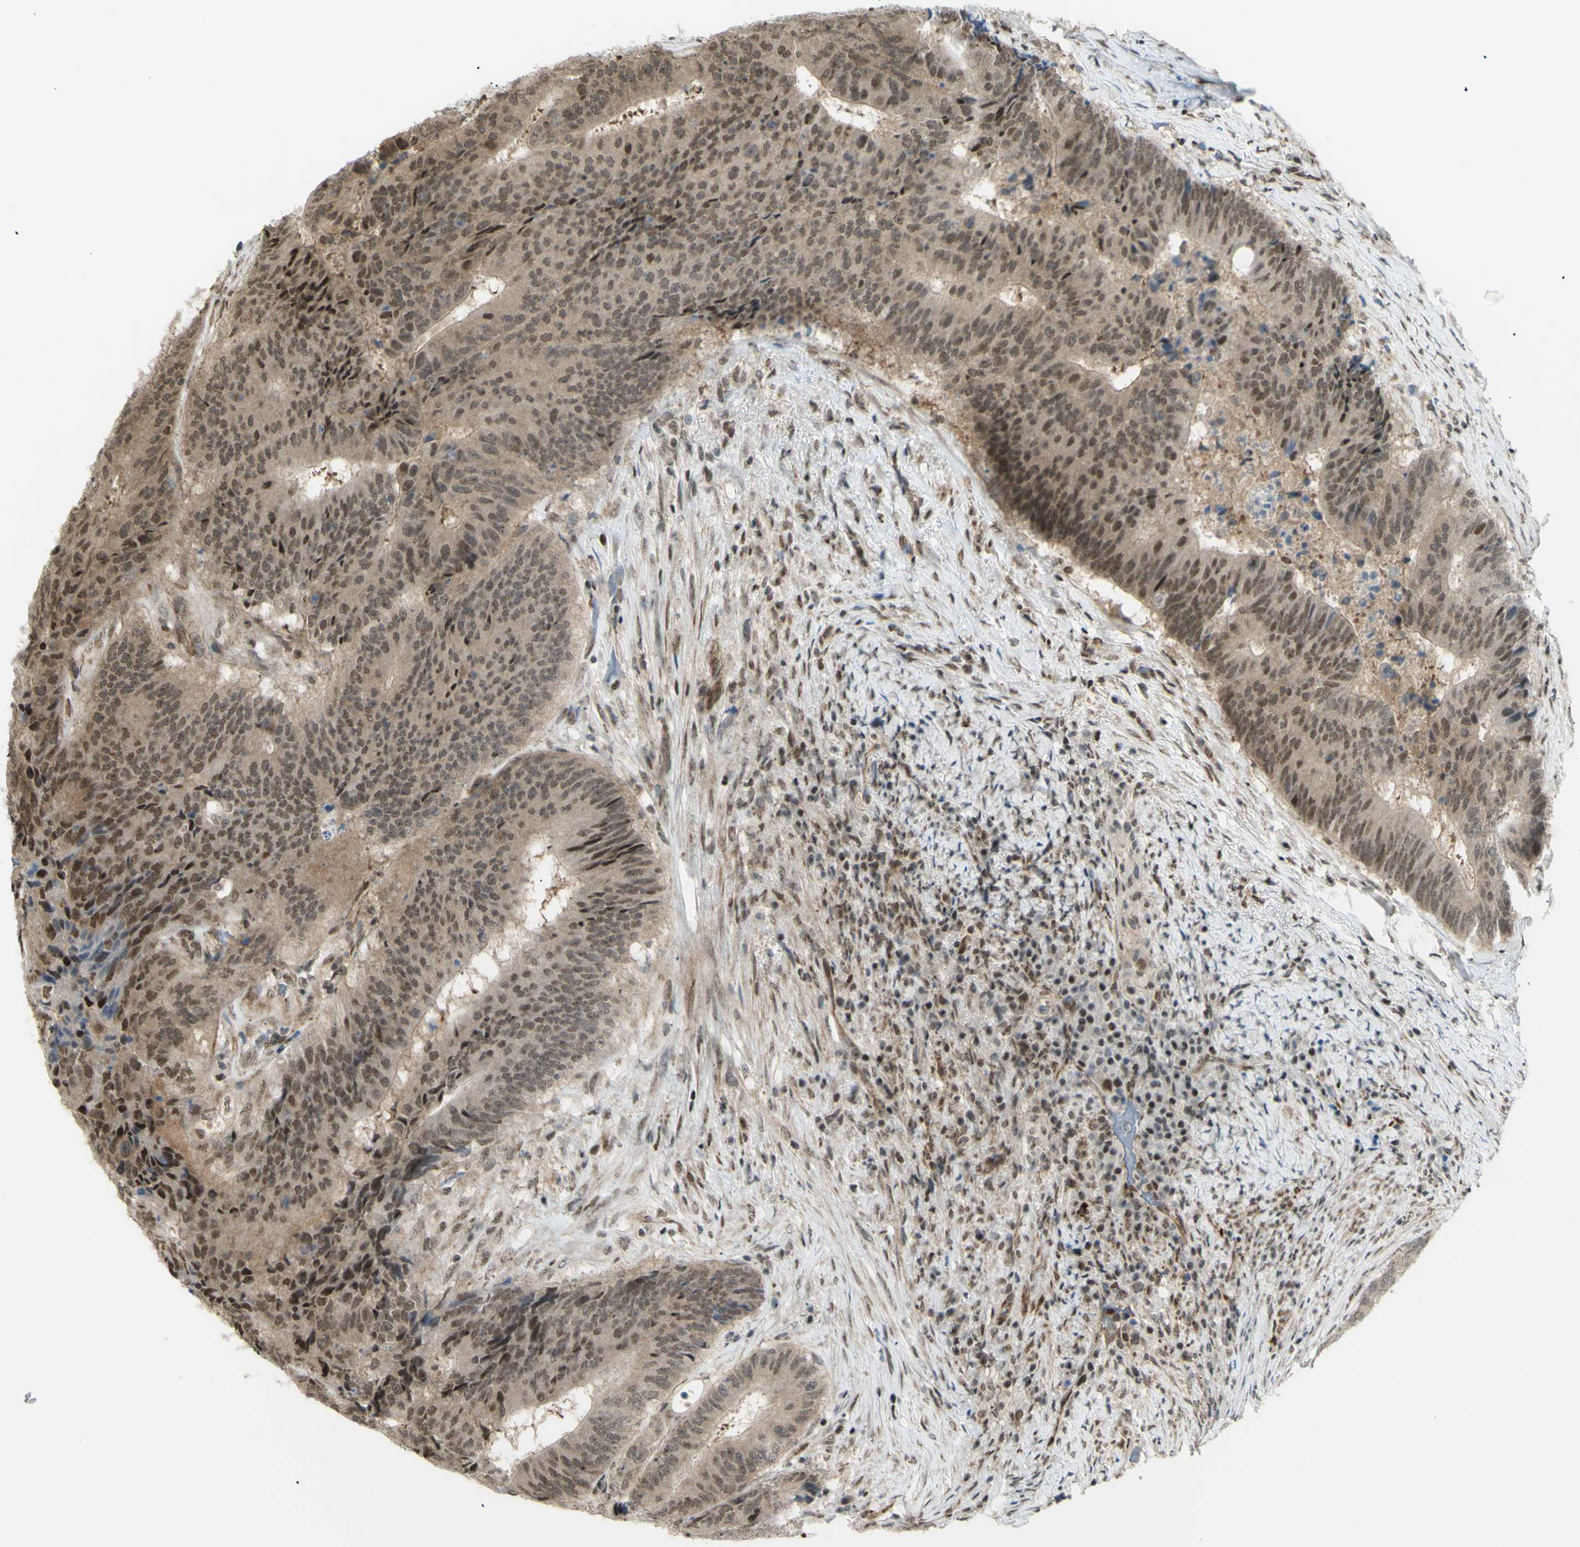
{"staining": {"intensity": "moderate", "quantity": ">75%", "location": "nuclear"}, "tissue": "colorectal cancer", "cell_type": "Tumor cells", "image_type": "cancer", "snomed": [{"axis": "morphology", "description": "Adenocarcinoma, NOS"}, {"axis": "topography", "description": "Rectum"}], "caption": "Approximately >75% of tumor cells in human colorectal cancer reveal moderate nuclear protein positivity as visualized by brown immunohistochemical staining.", "gene": "ZMYM6", "patient": {"sex": "male", "age": 72}}